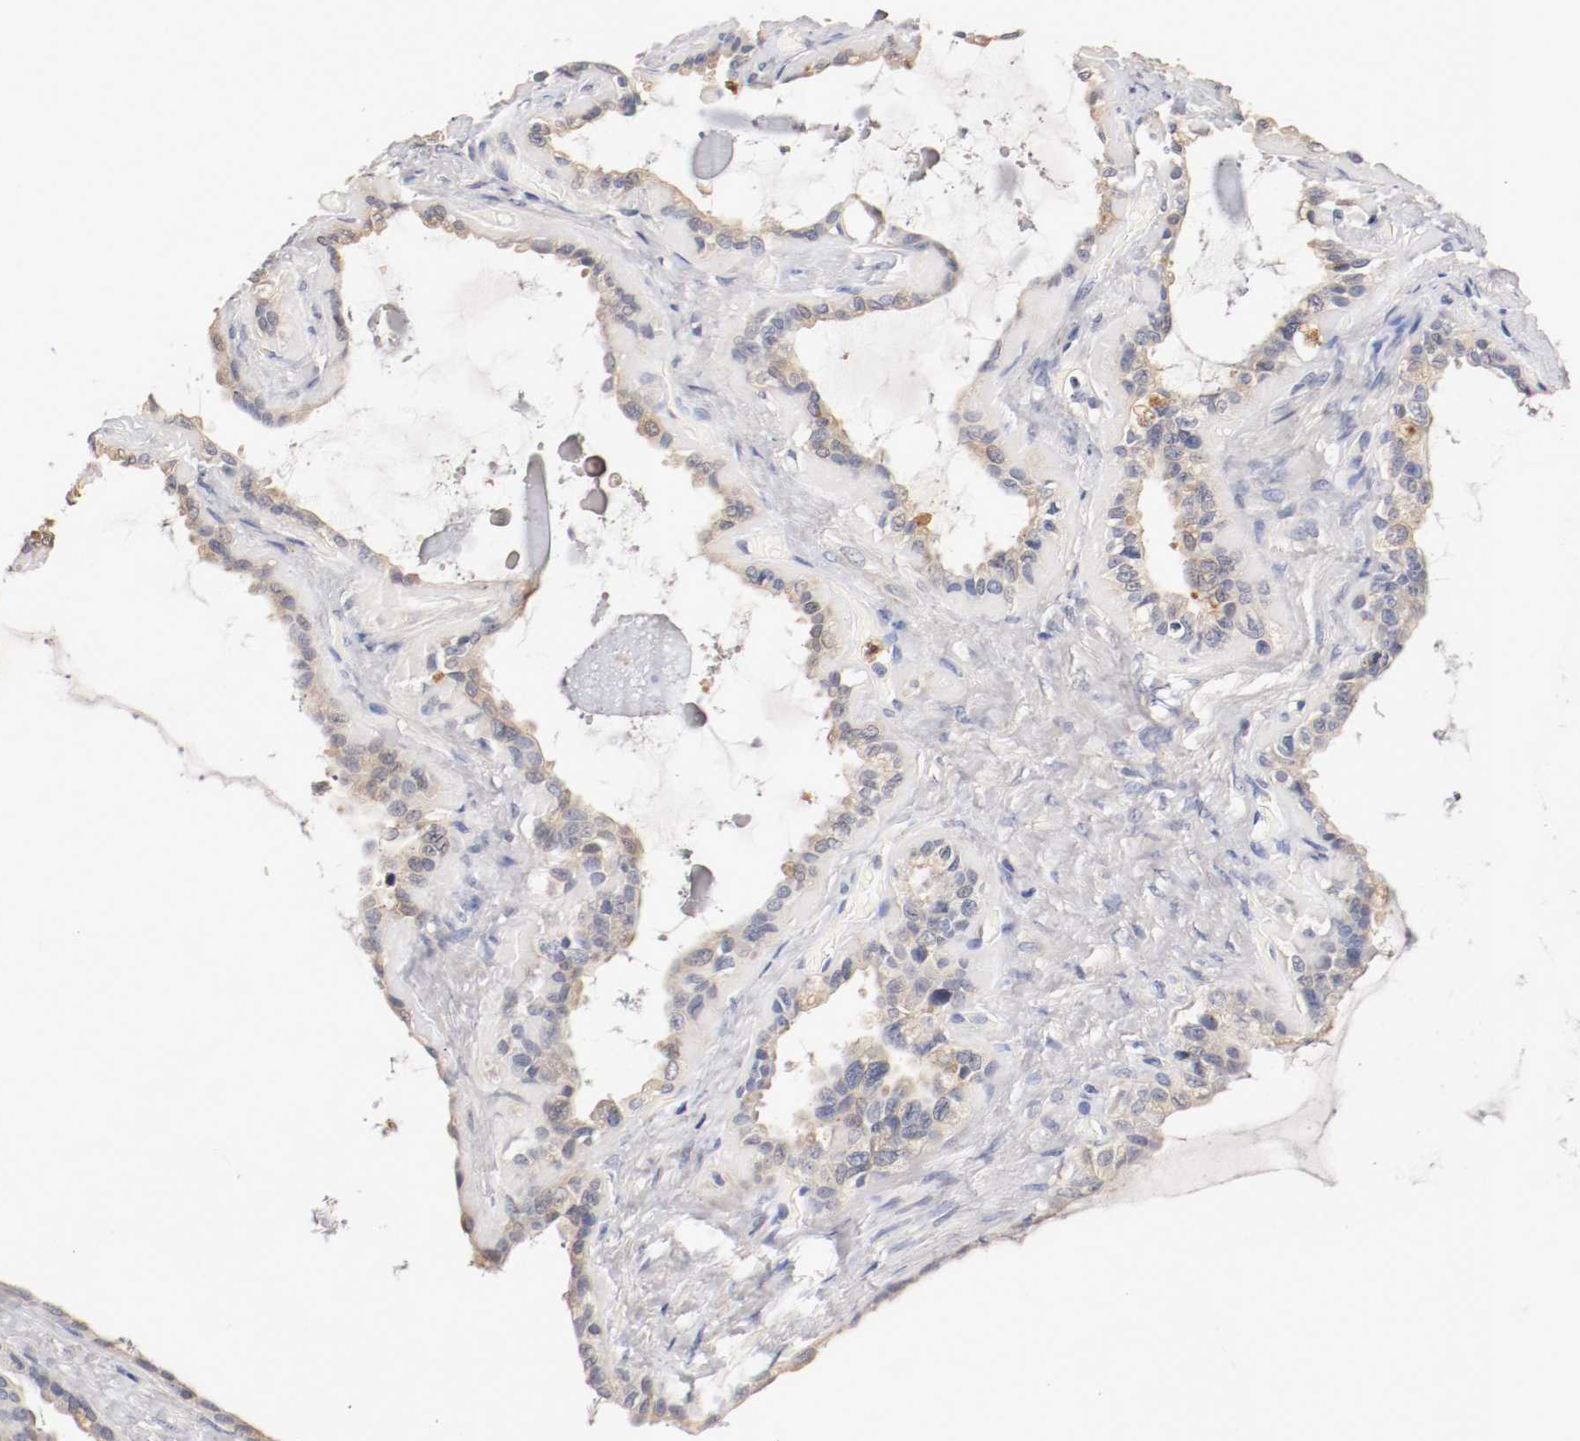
{"staining": {"intensity": "weak", "quantity": ">75%", "location": "cytoplasmic/membranous"}, "tissue": "seminal vesicle", "cell_type": "Glandular cells", "image_type": "normal", "snomed": [{"axis": "morphology", "description": "Normal tissue, NOS"}, {"axis": "morphology", "description": "Inflammation, NOS"}, {"axis": "topography", "description": "Urinary bladder"}, {"axis": "topography", "description": "Prostate"}, {"axis": "topography", "description": "Seminal veicle"}], "caption": "The immunohistochemical stain labels weak cytoplasmic/membranous positivity in glandular cells of benign seminal vesicle. Ihc stains the protein of interest in brown and the nuclei are stained blue.", "gene": "CEBPE", "patient": {"sex": "male", "age": 82}}